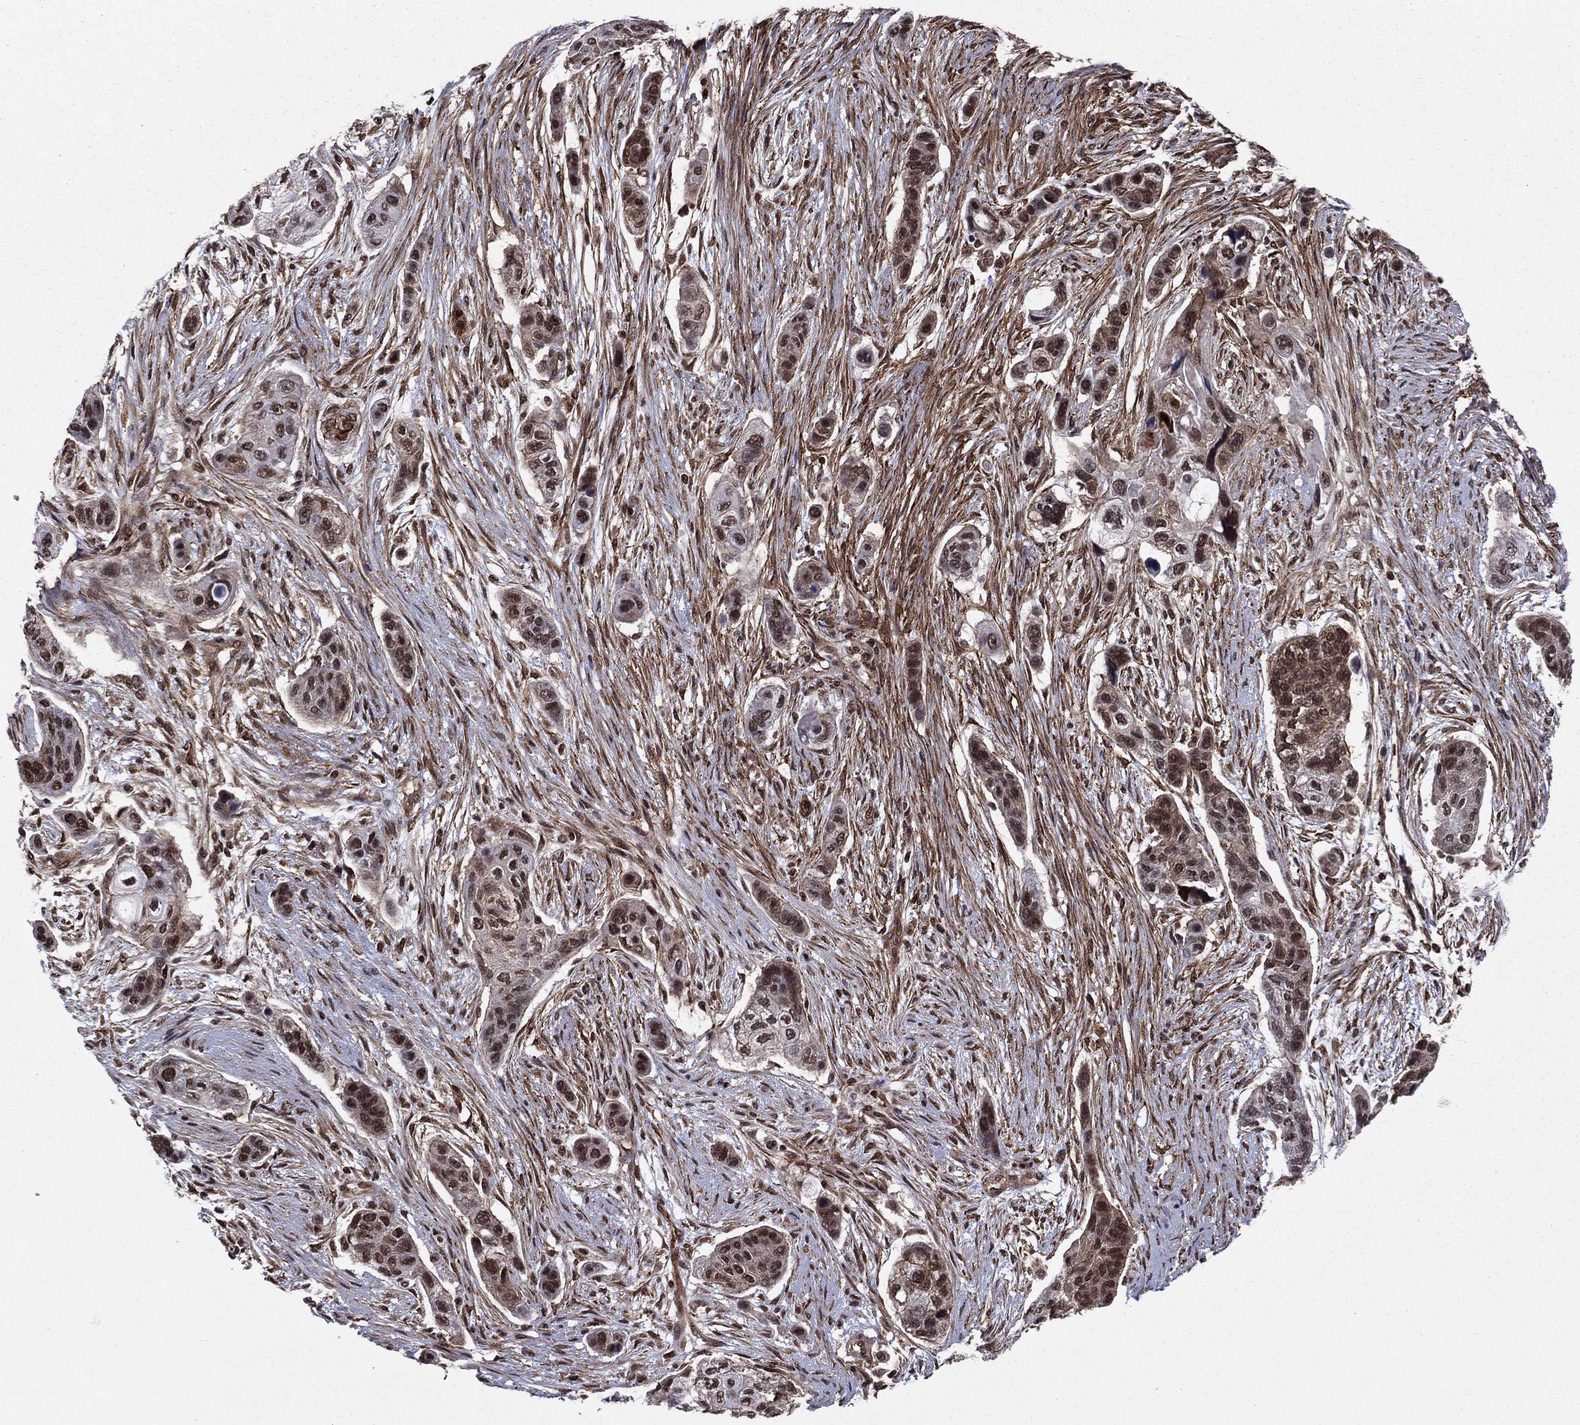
{"staining": {"intensity": "moderate", "quantity": "25%-75%", "location": "cytoplasmic/membranous,nuclear"}, "tissue": "lung cancer", "cell_type": "Tumor cells", "image_type": "cancer", "snomed": [{"axis": "morphology", "description": "Squamous cell carcinoma, NOS"}, {"axis": "topography", "description": "Lung"}], "caption": "Immunohistochemical staining of lung cancer displays medium levels of moderate cytoplasmic/membranous and nuclear protein expression in approximately 25%-75% of tumor cells.", "gene": "SSX2IP", "patient": {"sex": "male", "age": 69}}